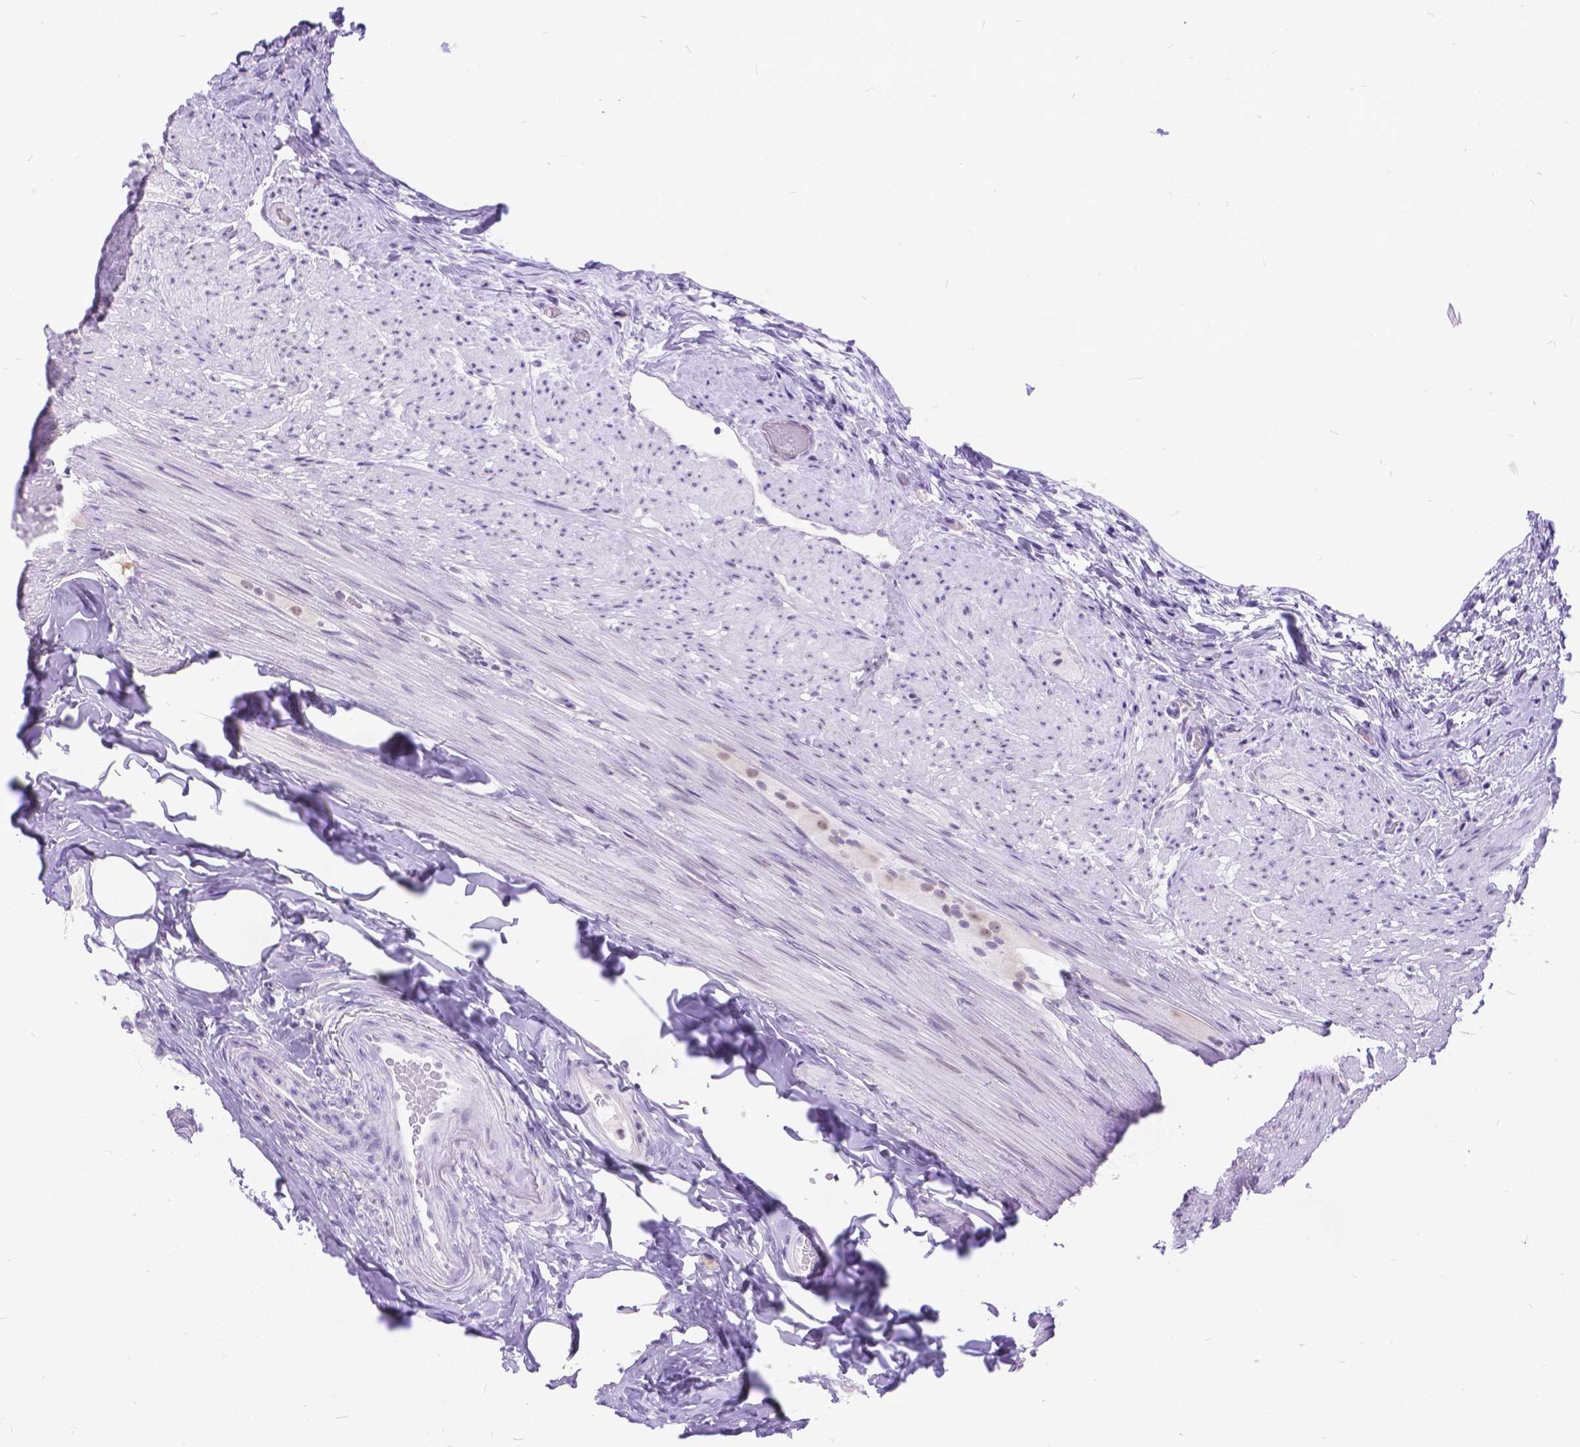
{"staining": {"intensity": "weak", "quantity": "25%-75%", "location": "cytoplasmic/membranous,nuclear"}, "tissue": "appendix", "cell_type": "Glandular cells", "image_type": "normal", "snomed": [{"axis": "morphology", "description": "Normal tissue, NOS"}, {"axis": "topography", "description": "Appendix"}], "caption": "Human appendix stained with a brown dye demonstrates weak cytoplasmic/membranous,nuclear positive positivity in about 25%-75% of glandular cells.", "gene": "FAM124B", "patient": {"sex": "male", "age": 47}}